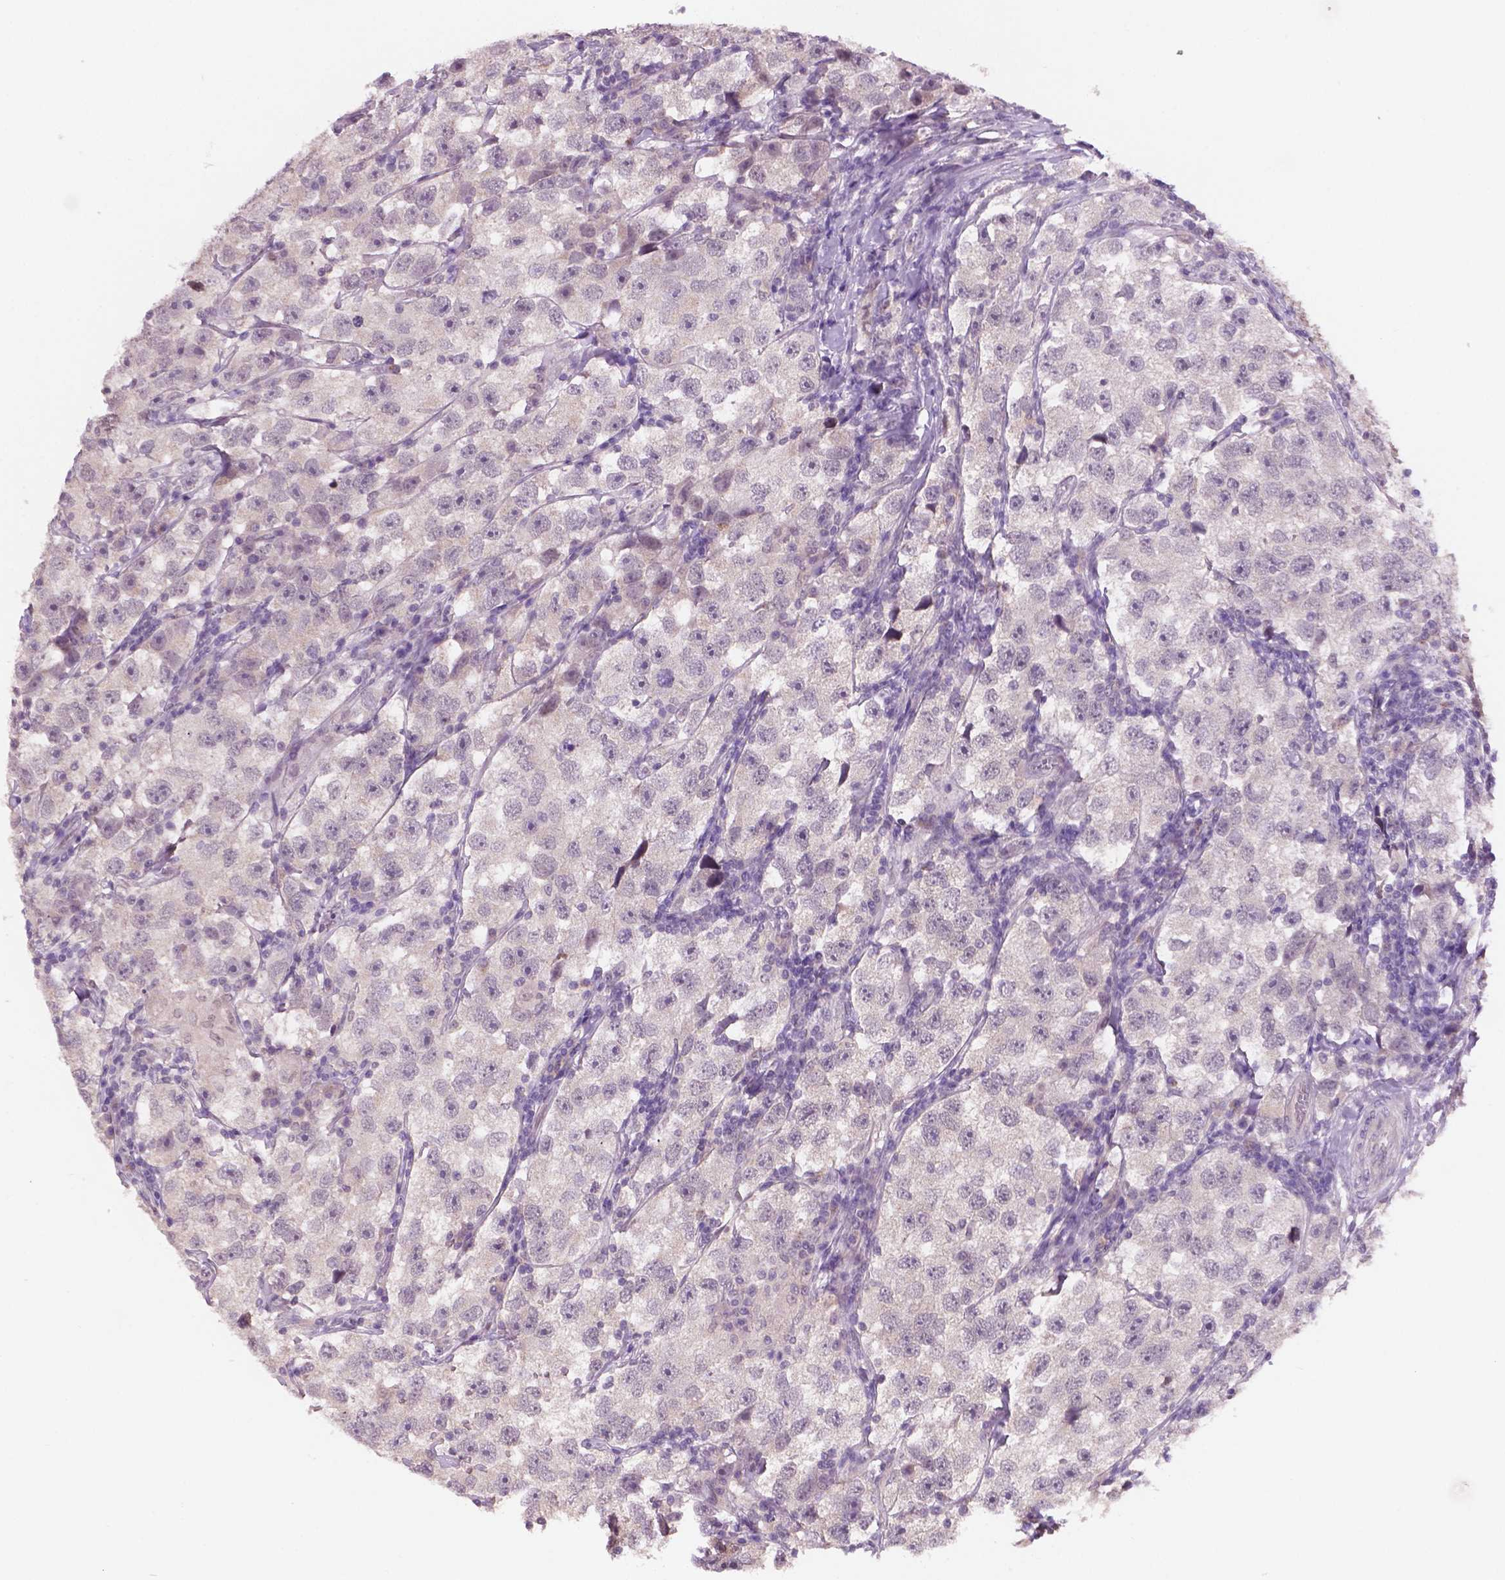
{"staining": {"intensity": "negative", "quantity": "none", "location": "none"}, "tissue": "testis cancer", "cell_type": "Tumor cells", "image_type": "cancer", "snomed": [{"axis": "morphology", "description": "Seminoma, NOS"}, {"axis": "topography", "description": "Testis"}], "caption": "Tumor cells show no significant protein positivity in testis cancer (seminoma).", "gene": "GXYLT2", "patient": {"sex": "male", "age": 26}}